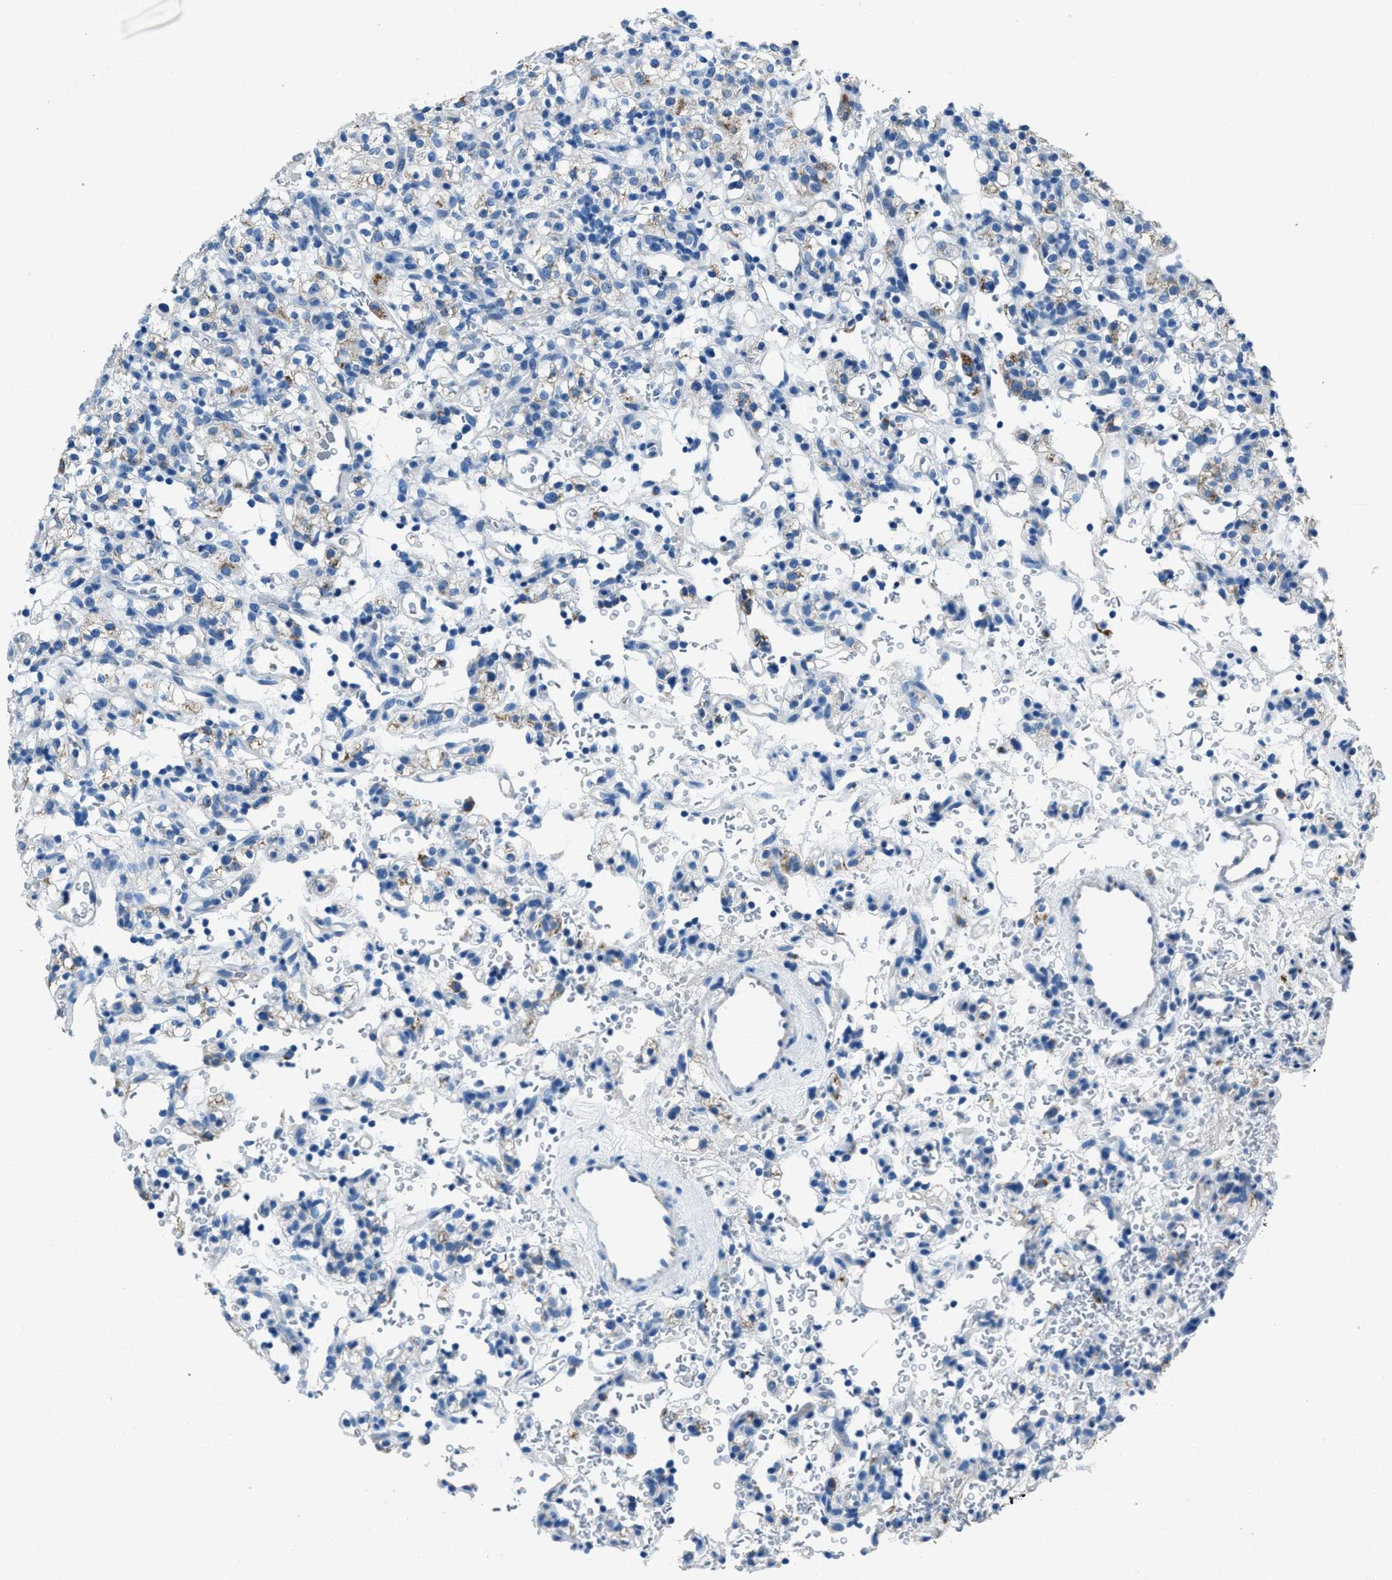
{"staining": {"intensity": "moderate", "quantity": "<25%", "location": "cytoplasmic/membranous"}, "tissue": "renal cancer", "cell_type": "Tumor cells", "image_type": "cancer", "snomed": [{"axis": "morphology", "description": "Normal tissue, NOS"}, {"axis": "morphology", "description": "Adenocarcinoma, NOS"}, {"axis": "topography", "description": "Kidney"}], "caption": "Brown immunohistochemical staining in human renal adenocarcinoma reveals moderate cytoplasmic/membranous expression in approximately <25% of tumor cells. Immunohistochemistry (ihc) stains the protein in brown and the nuclei are stained blue.", "gene": "AMACR", "patient": {"sex": "female", "age": 72}}